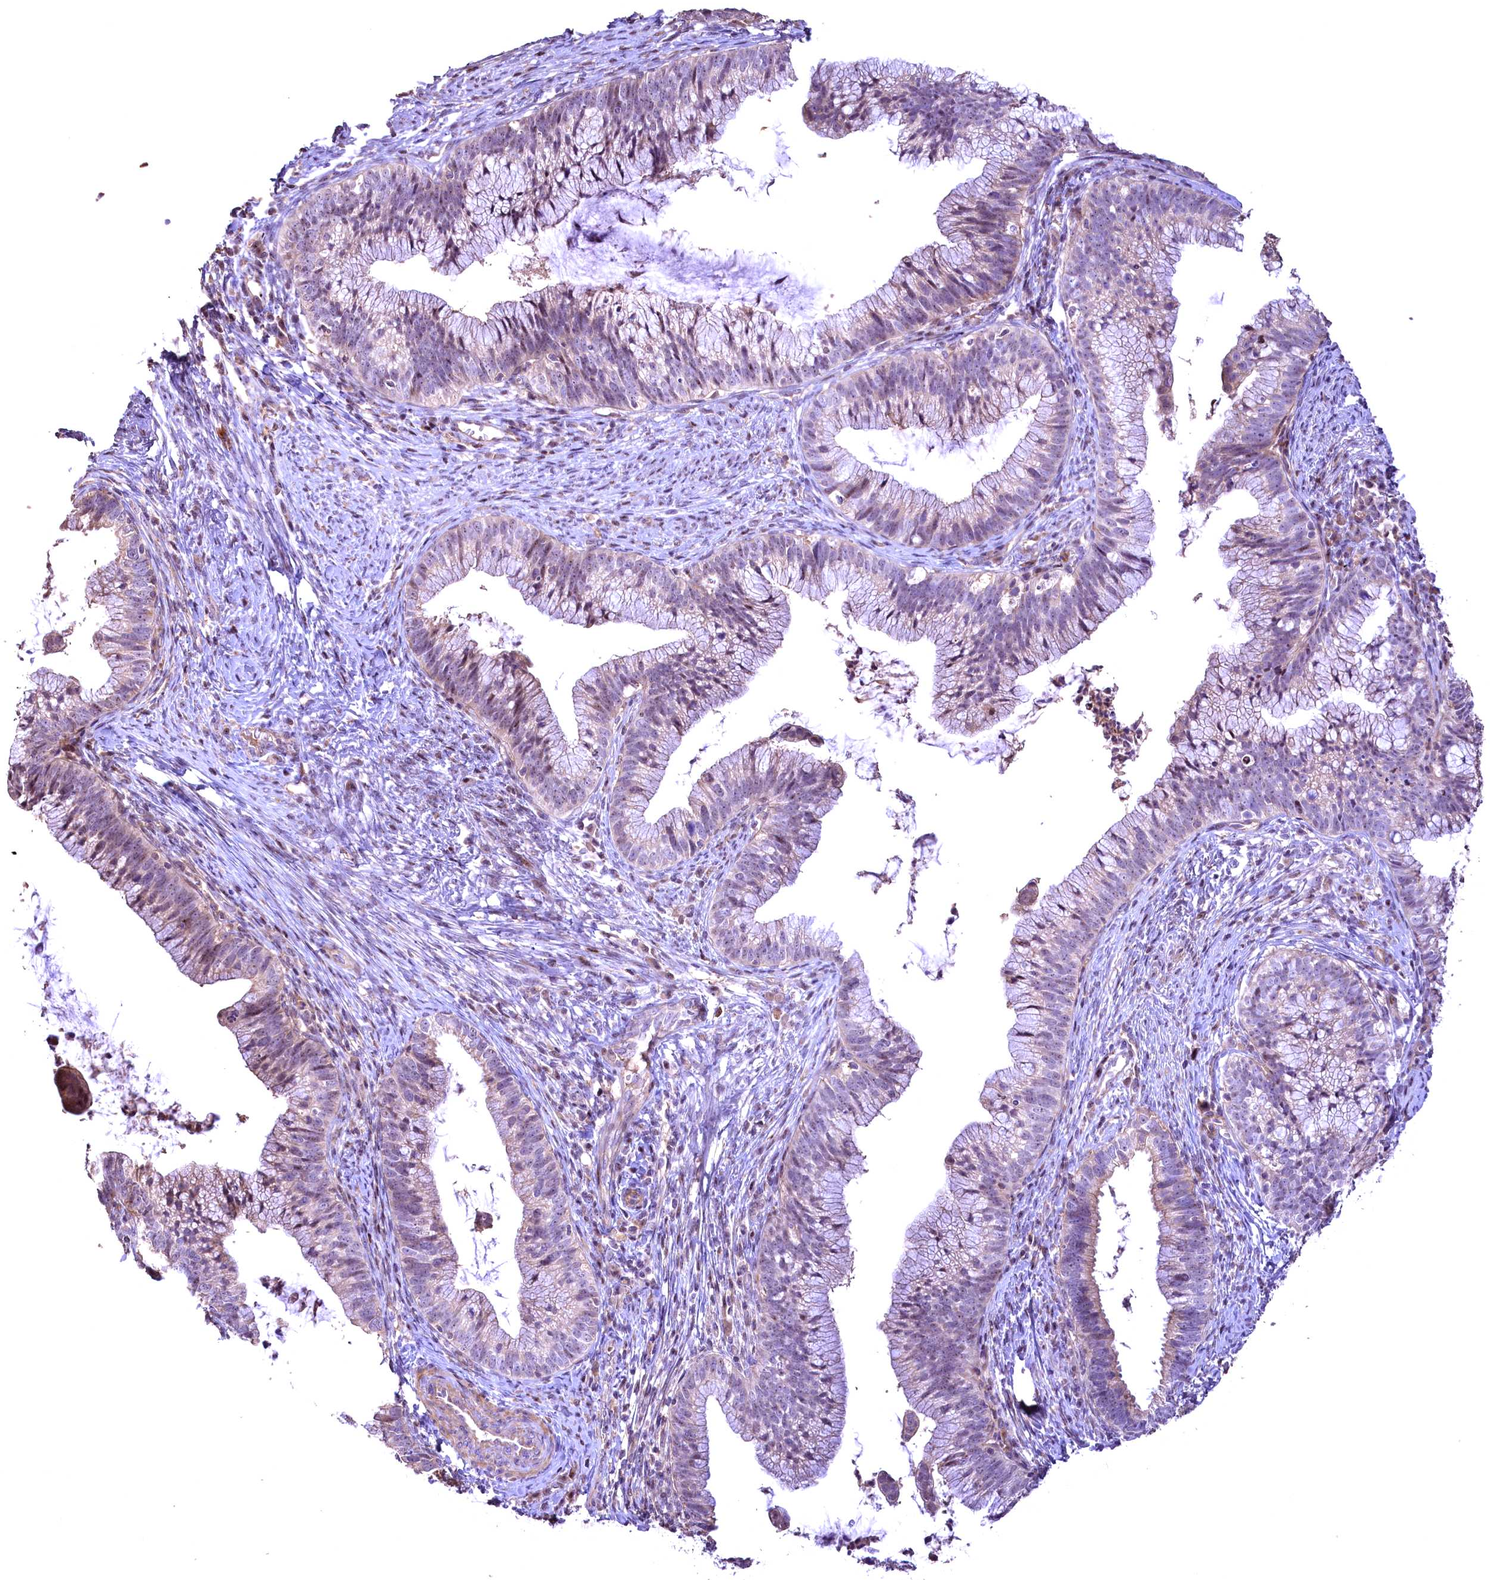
{"staining": {"intensity": "weak", "quantity": "<25%", "location": "cytoplasmic/membranous"}, "tissue": "cervical cancer", "cell_type": "Tumor cells", "image_type": "cancer", "snomed": [{"axis": "morphology", "description": "Adenocarcinoma, NOS"}, {"axis": "topography", "description": "Cervix"}], "caption": "Photomicrograph shows no protein expression in tumor cells of cervical adenocarcinoma tissue. (DAB IHC visualized using brightfield microscopy, high magnification).", "gene": "FUZ", "patient": {"sex": "female", "age": 36}}